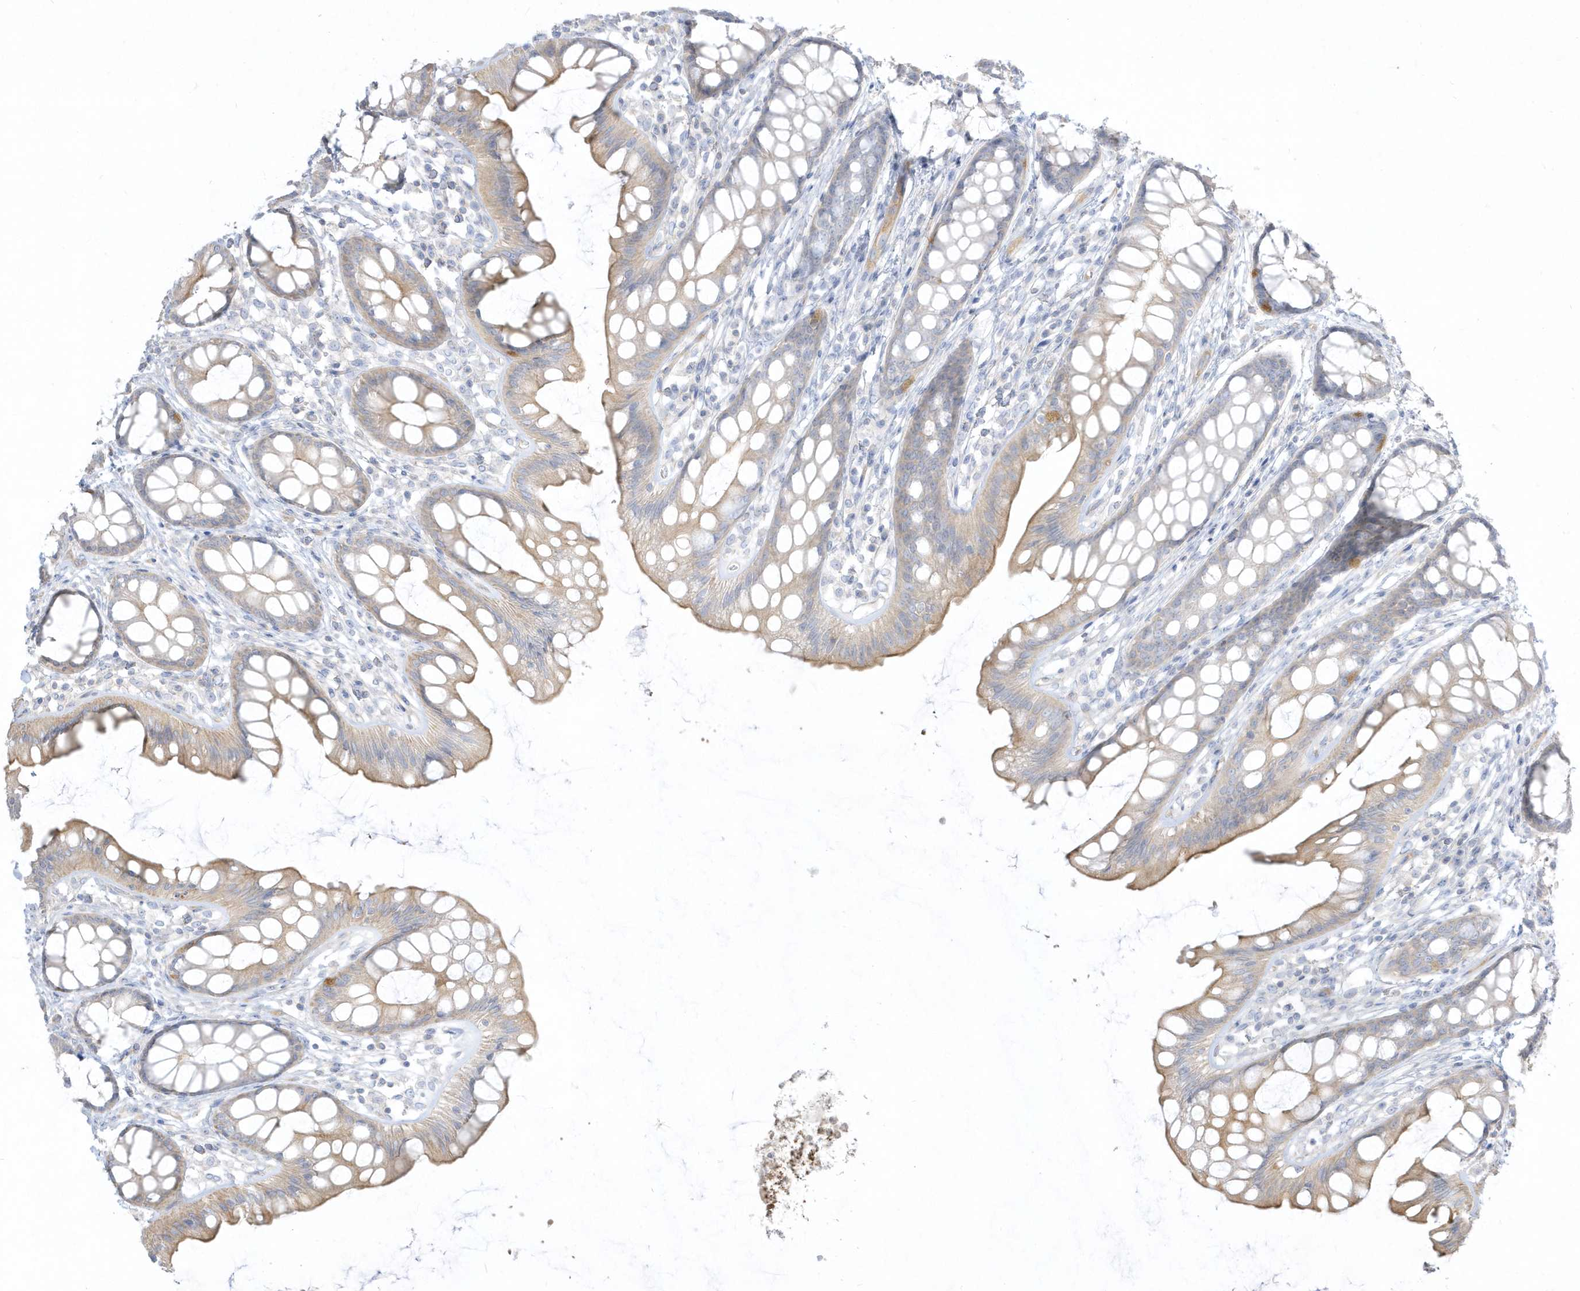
{"staining": {"intensity": "moderate", "quantity": "25%-75%", "location": "cytoplasmic/membranous"}, "tissue": "rectum", "cell_type": "Glandular cells", "image_type": "normal", "snomed": [{"axis": "morphology", "description": "Normal tissue, NOS"}, {"axis": "topography", "description": "Rectum"}], "caption": "Protein staining of normal rectum displays moderate cytoplasmic/membranous positivity in approximately 25%-75% of glandular cells.", "gene": "ARHGEF9", "patient": {"sex": "female", "age": 65}}